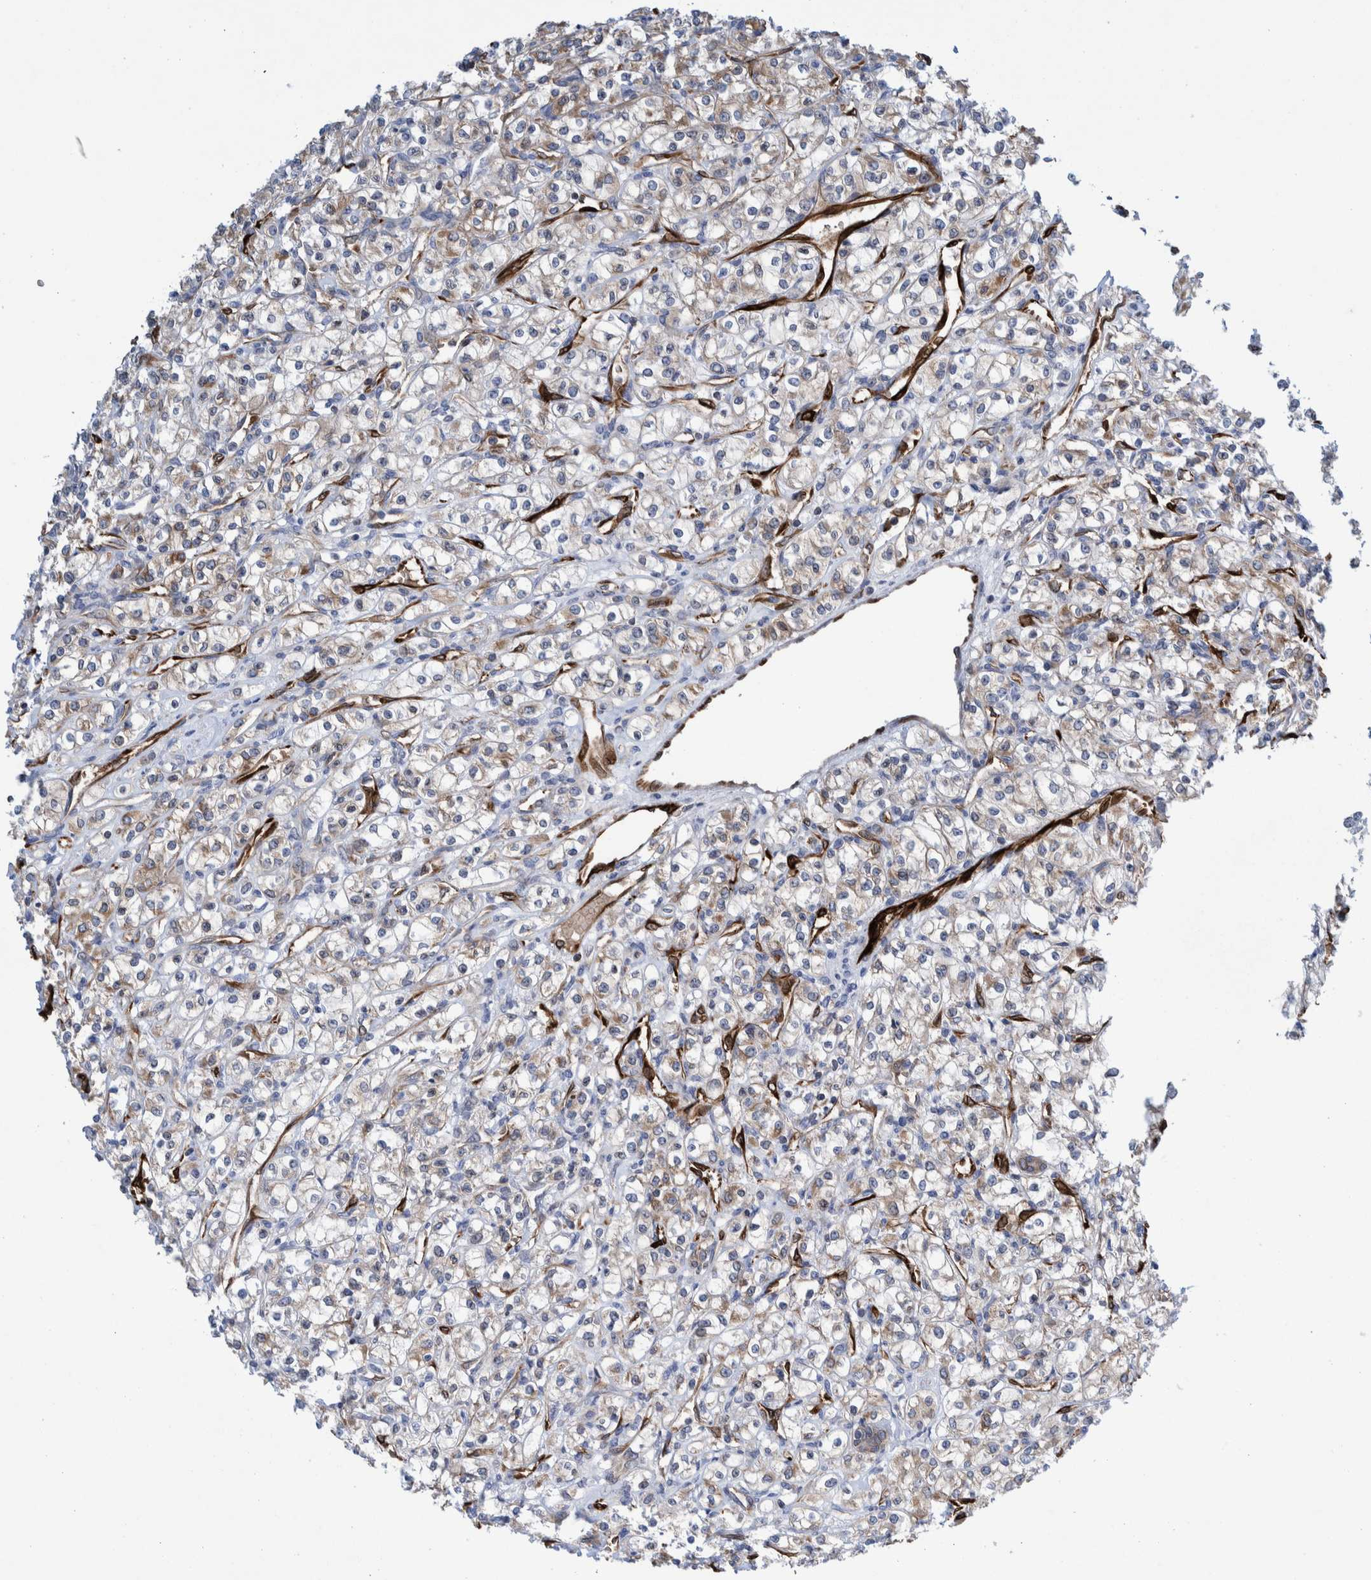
{"staining": {"intensity": "weak", "quantity": "<25%", "location": "cytoplasmic/membranous"}, "tissue": "renal cancer", "cell_type": "Tumor cells", "image_type": "cancer", "snomed": [{"axis": "morphology", "description": "Adenocarcinoma, NOS"}, {"axis": "topography", "description": "Kidney"}], "caption": "The micrograph exhibits no significant expression in tumor cells of adenocarcinoma (renal).", "gene": "THEM6", "patient": {"sex": "male", "age": 77}}